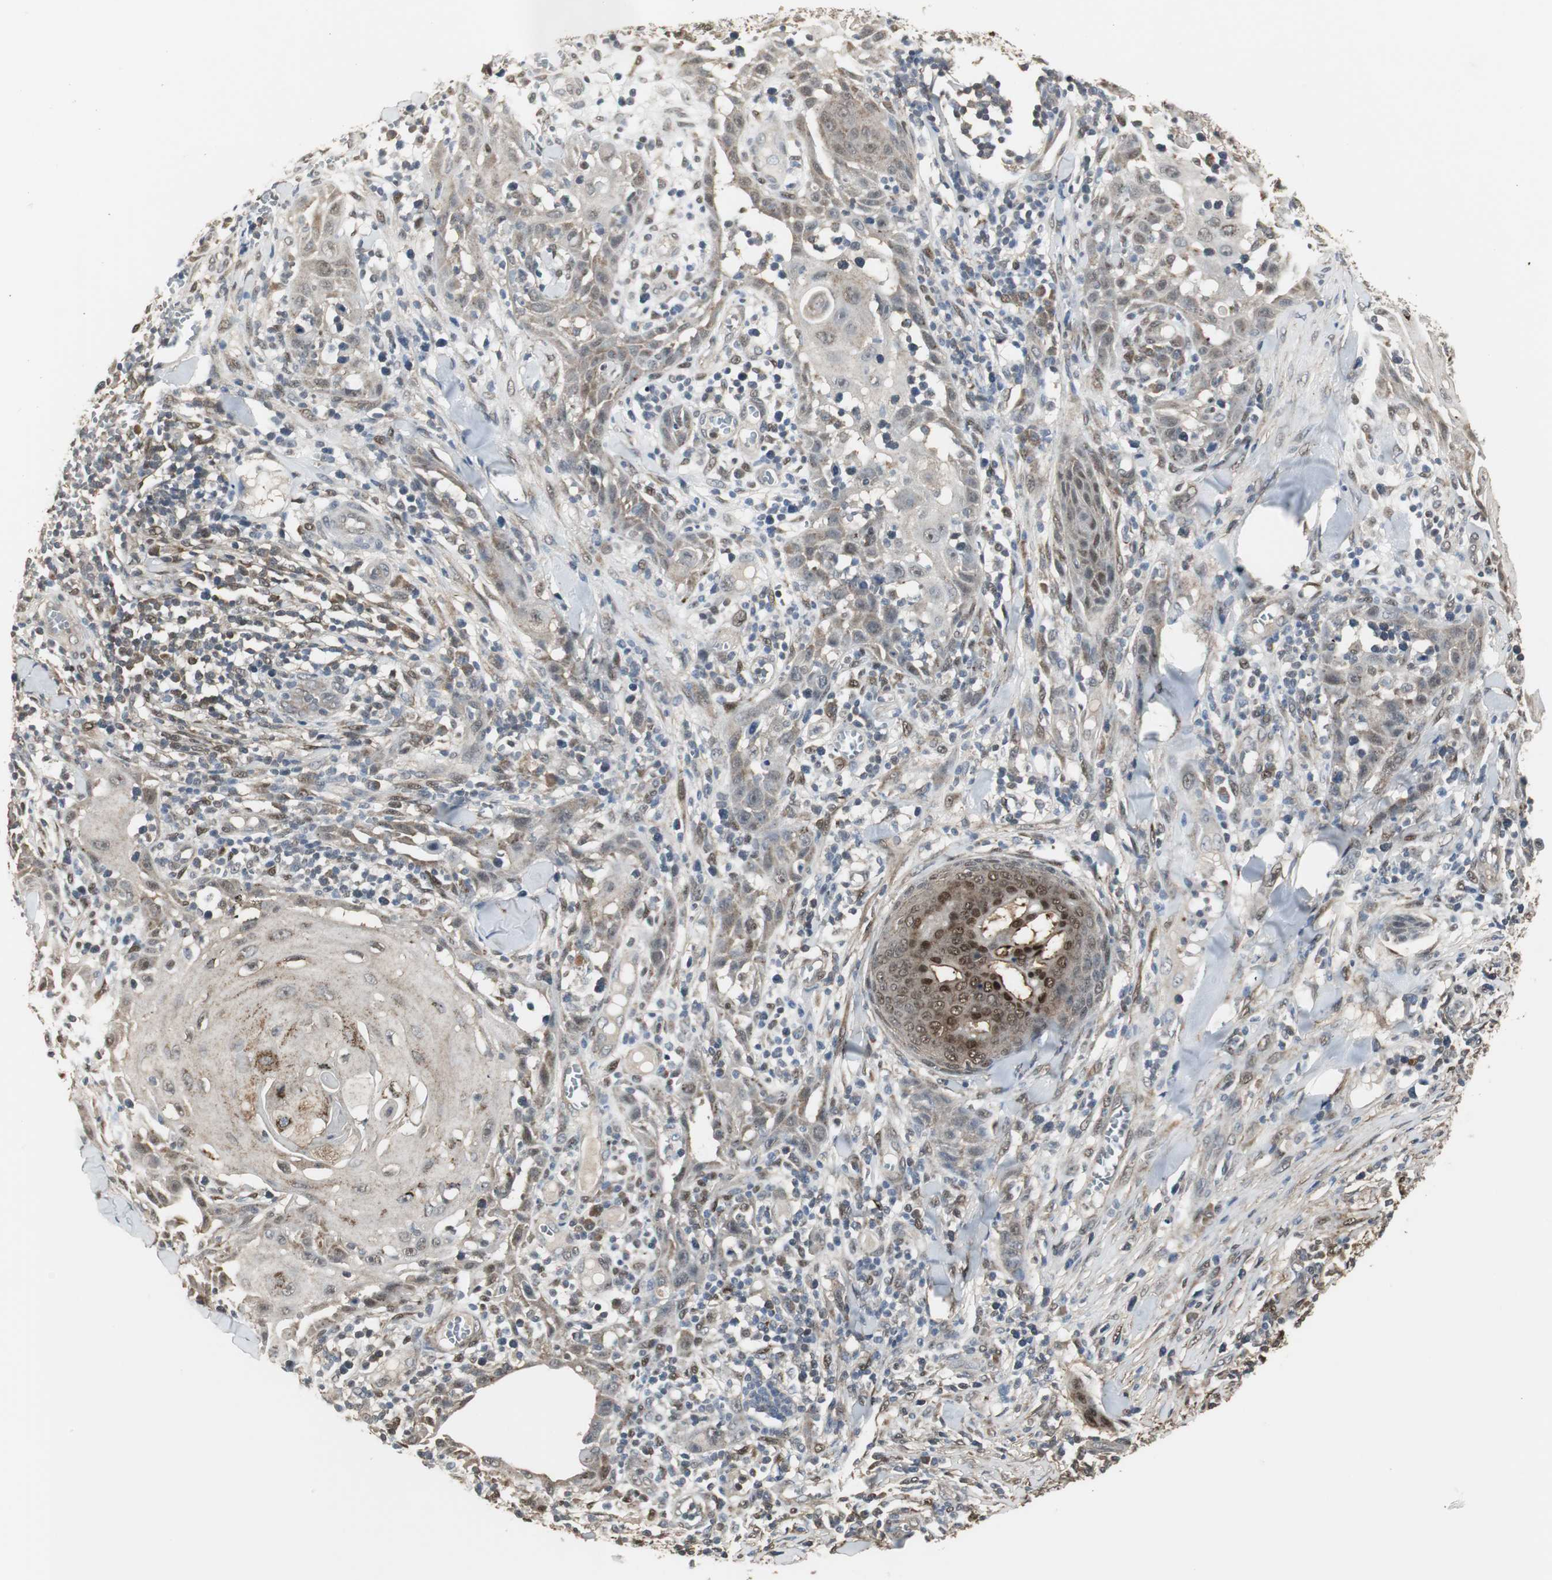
{"staining": {"intensity": "moderate", "quantity": ">75%", "location": "cytoplasmic/membranous,nuclear"}, "tissue": "skin cancer", "cell_type": "Tumor cells", "image_type": "cancer", "snomed": [{"axis": "morphology", "description": "Squamous cell carcinoma, NOS"}, {"axis": "topography", "description": "Skin"}], "caption": "Immunohistochemistry (IHC) staining of skin squamous cell carcinoma, which reveals medium levels of moderate cytoplasmic/membranous and nuclear expression in approximately >75% of tumor cells indicating moderate cytoplasmic/membranous and nuclear protein staining. The staining was performed using DAB (3,3'-diaminobenzidine) (brown) for protein detection and nuclei were counterstained in hematoxylin (blue).", "gene": "PLIN3", "patient": {"sex": "male", "age": 24}}